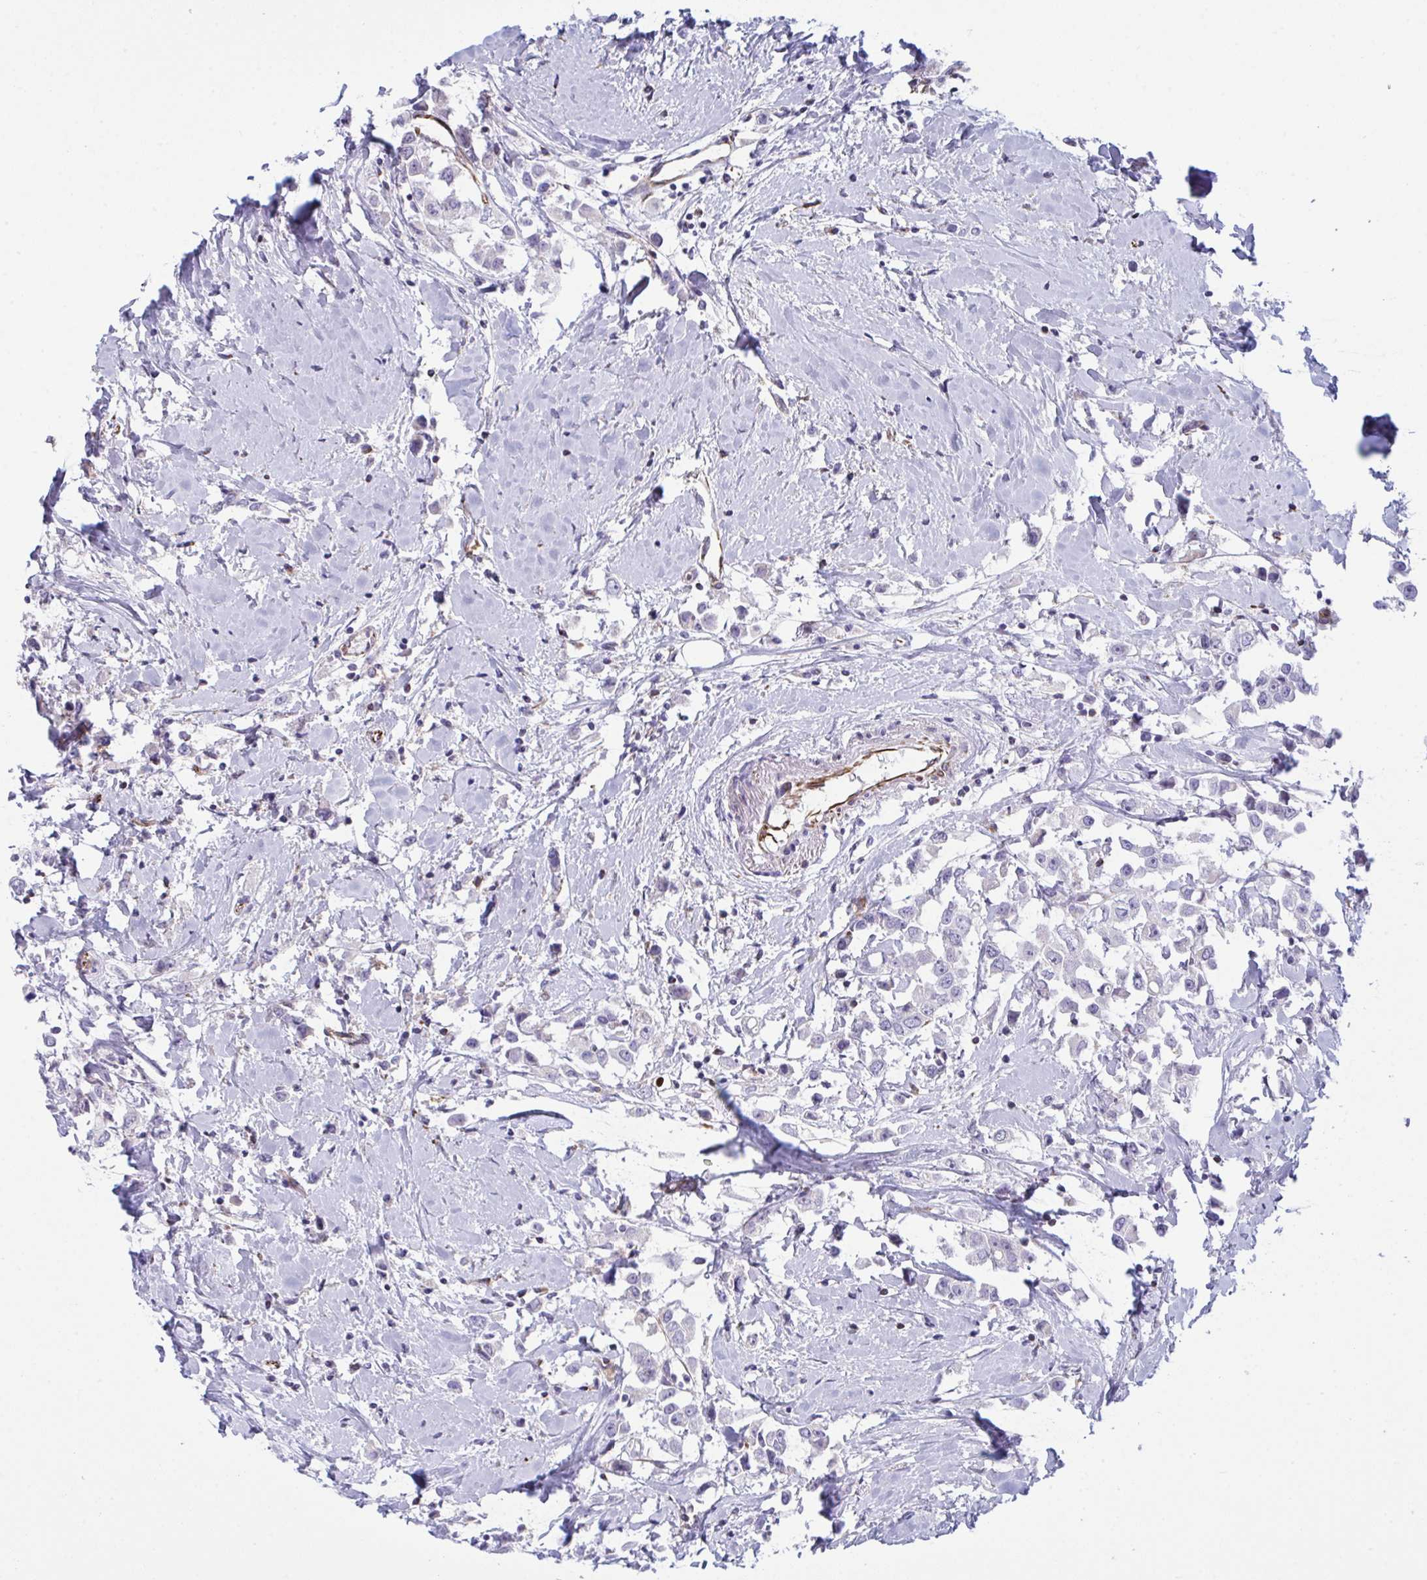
{"staining": {"intensity": "negative", "quantity": "none", "location": "none"}, "tissue": "breast cancer", "cell_type": "Tumor cells", "image_type": "cancer", "snomed": [{"axis": "morphology", "description": "Duct carcinoma"}, {"axis": "topography", "description": "Breast"}], "caption": "IHC micrograph of neoplastic tissue: human breast intraductal carcinoma stained with DAB (3,3'-diaminobenzidine) shows no significant protein staining in tumor cells.", "gene": "DCBLD1", "patient": {"sex": "female", "age": 61}}